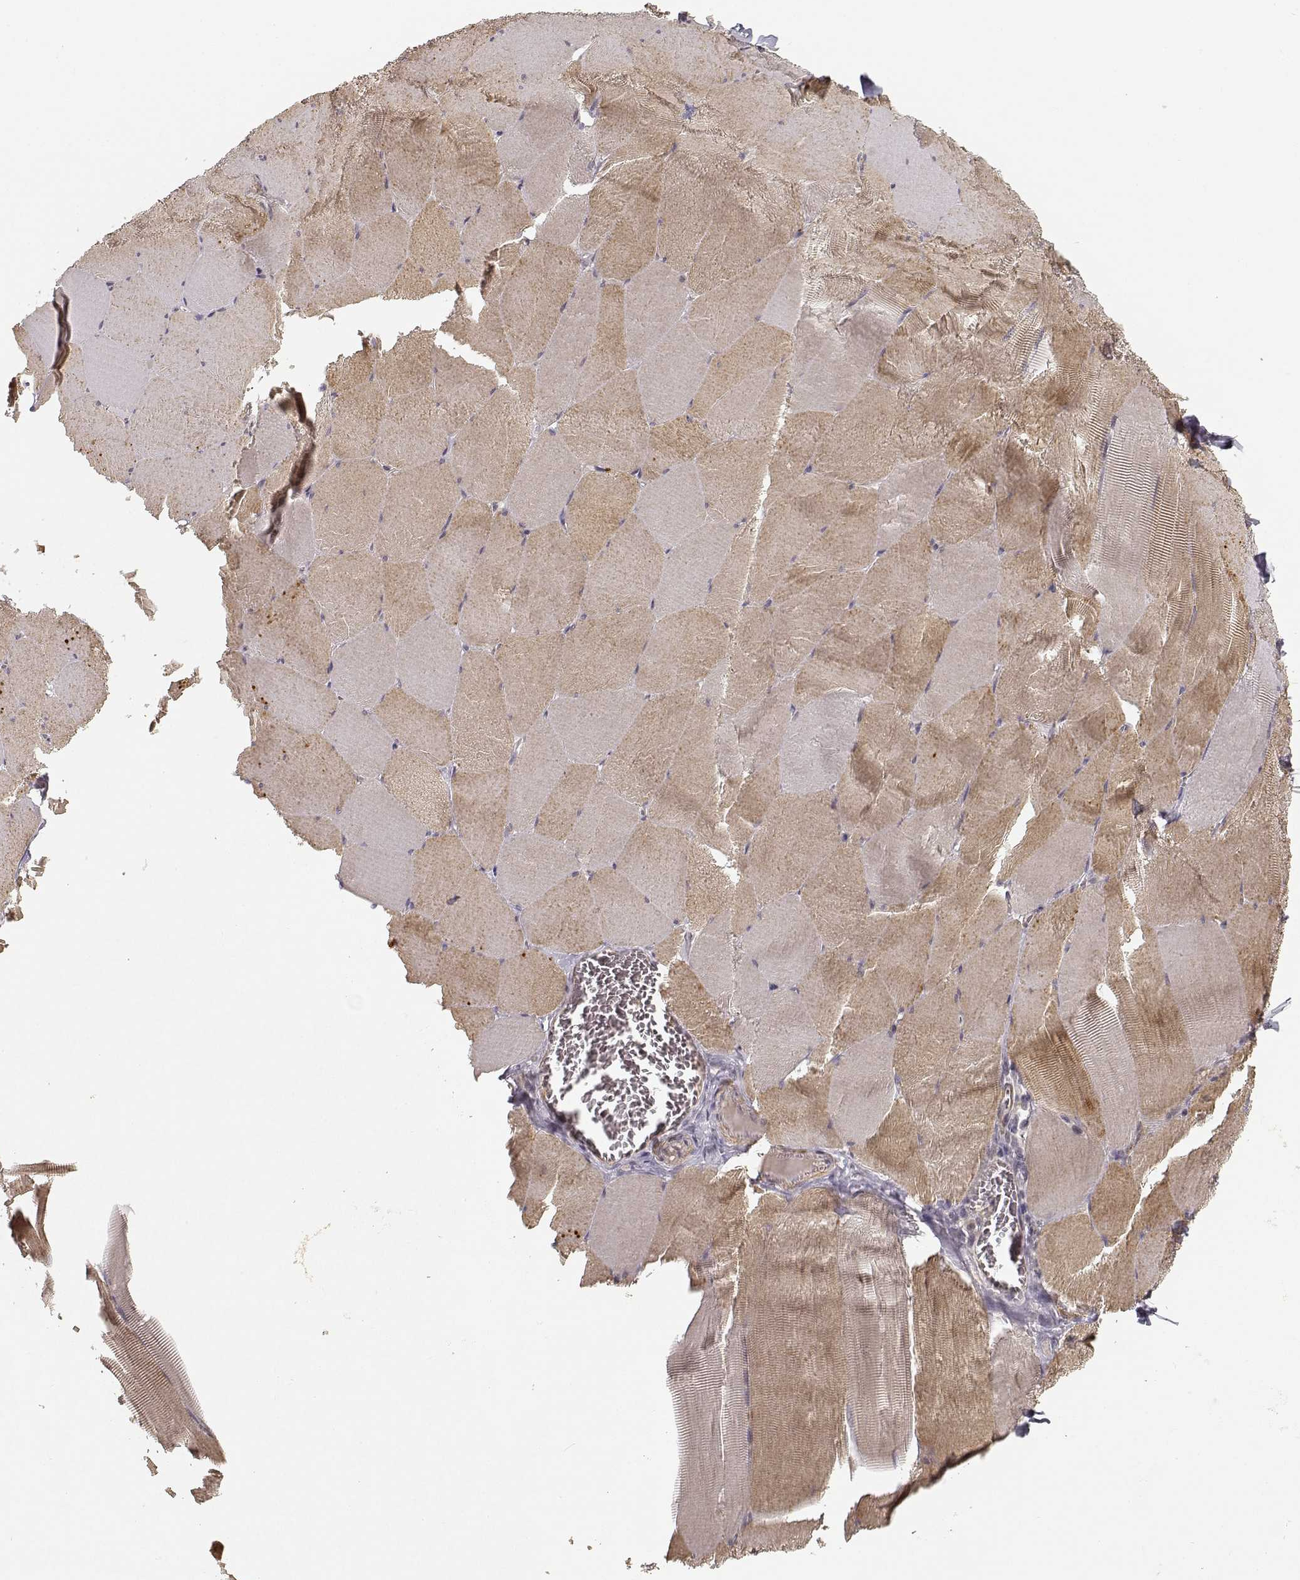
{"staining": {"intensity": "weak", "quantity": "25%-75%", "location": "cytoplasmic/membranous"}, "tissue": "skeletal muscle", "cell_type": "Myocytes", "image_type": "normal", "snomed": [{"axis": "morphology", "description": "Normal tissue, NOS"}, {"axis": "morphology", "description": "Malignant melanoma, Metastatic site"}, {"axis": "topography", "description": "Skeletal muscle"}], "caption": "Unremarkable skeletal muscle demonstrates weak cytoplasmic/membranous positivity in approximately 25%-75% of myocytes, visualized by immunohistochemistry.", "gene": "RGS9BP", "patient": {"sex": "male", "age": 50}}